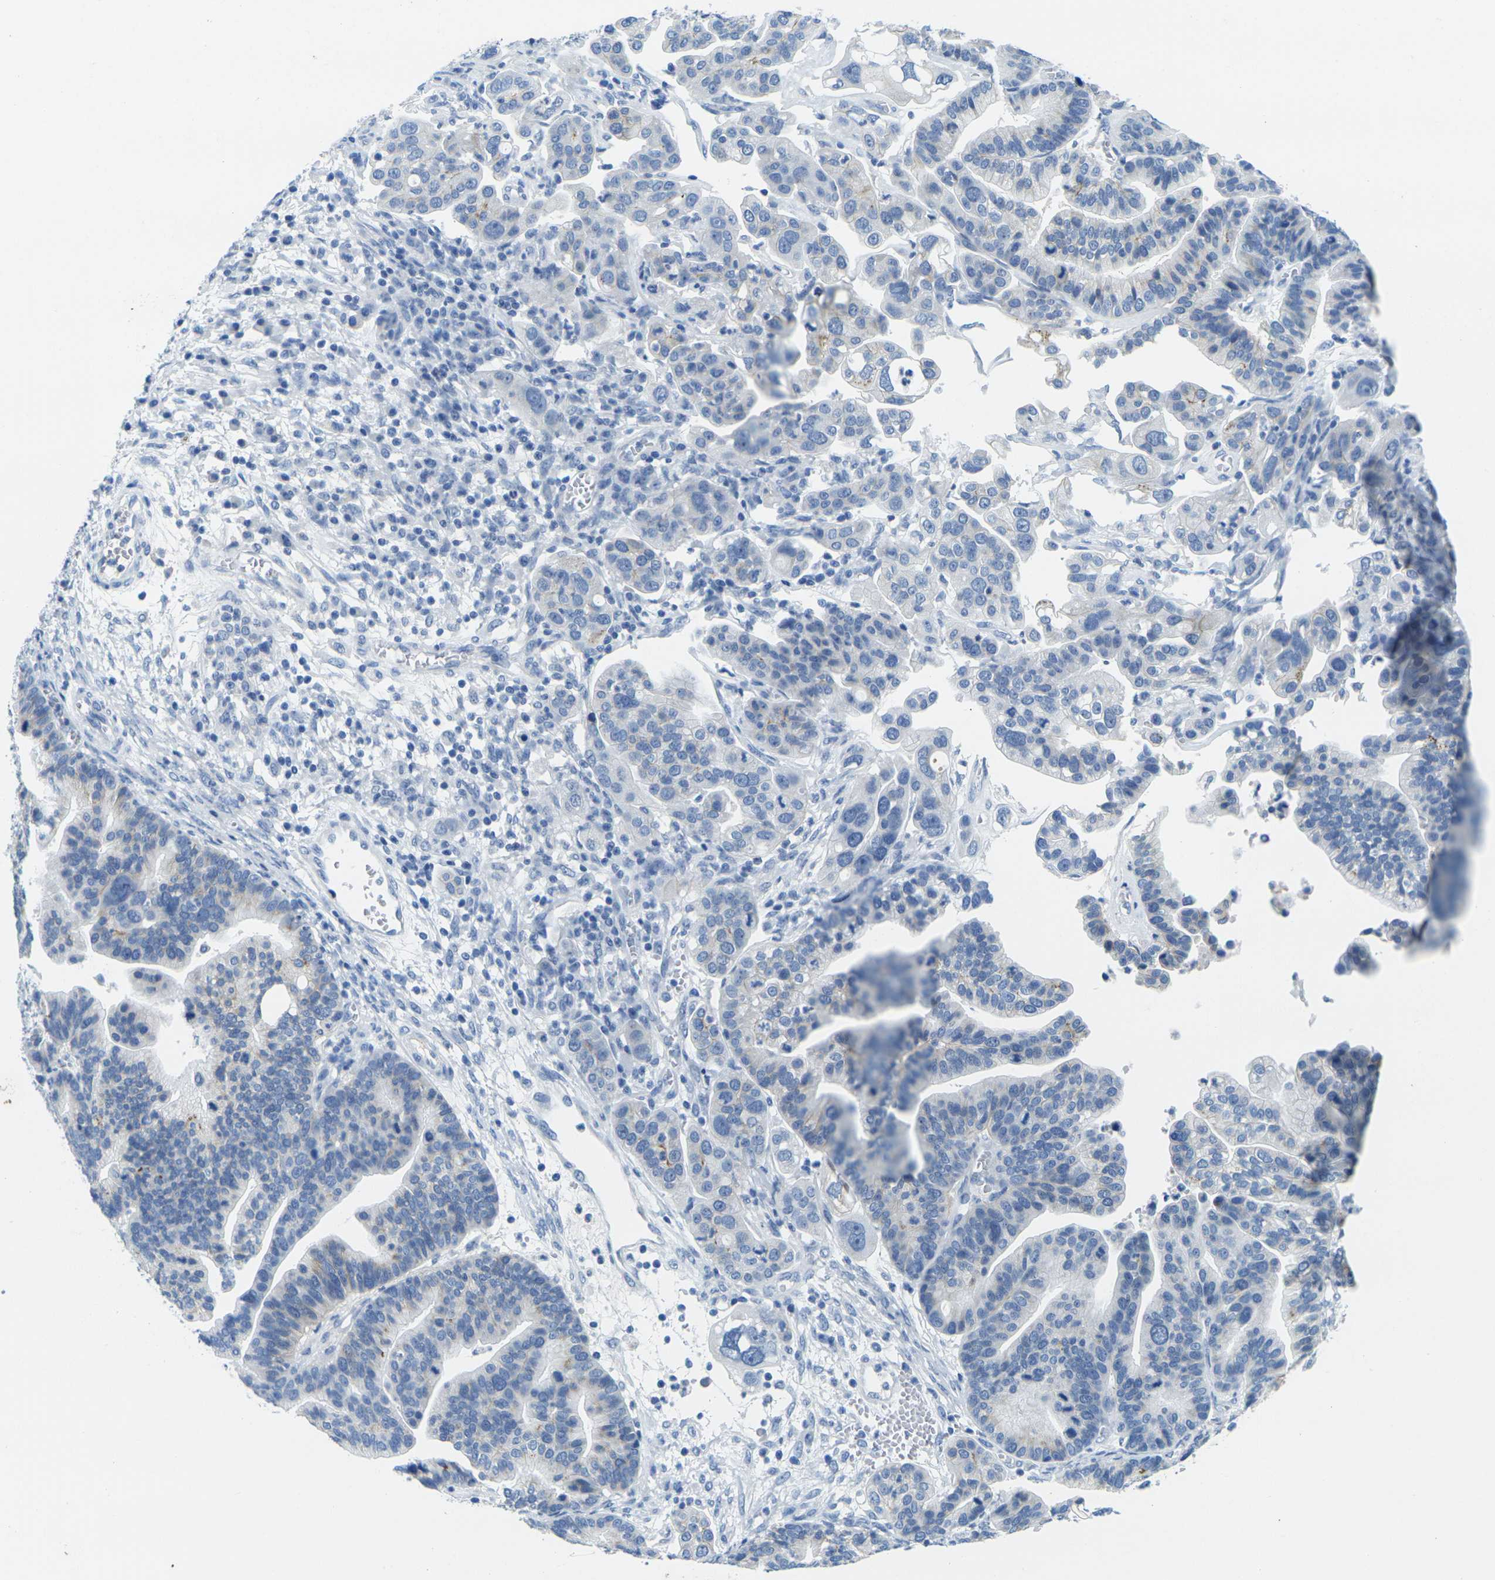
{"staining": {"intensity": "negative", "quantity": "none", "location": "none"}, "tissue": "ovarian cancer", "cell_type": "Tumor cells", "image_type": "cancer", "snomed": [{"axis": "morphology", "description": "Cystadenocarcinoma, serous, NOS"}, {"axis": "topography", "description": "Ovary"}], "caption": "Immunohistochemistry of serous cystadenocarcinoma (ovarian) reveals no staining in tumor cells.", "gene": "FAM3D", "patient": {"sex": "female", "age": 56}}